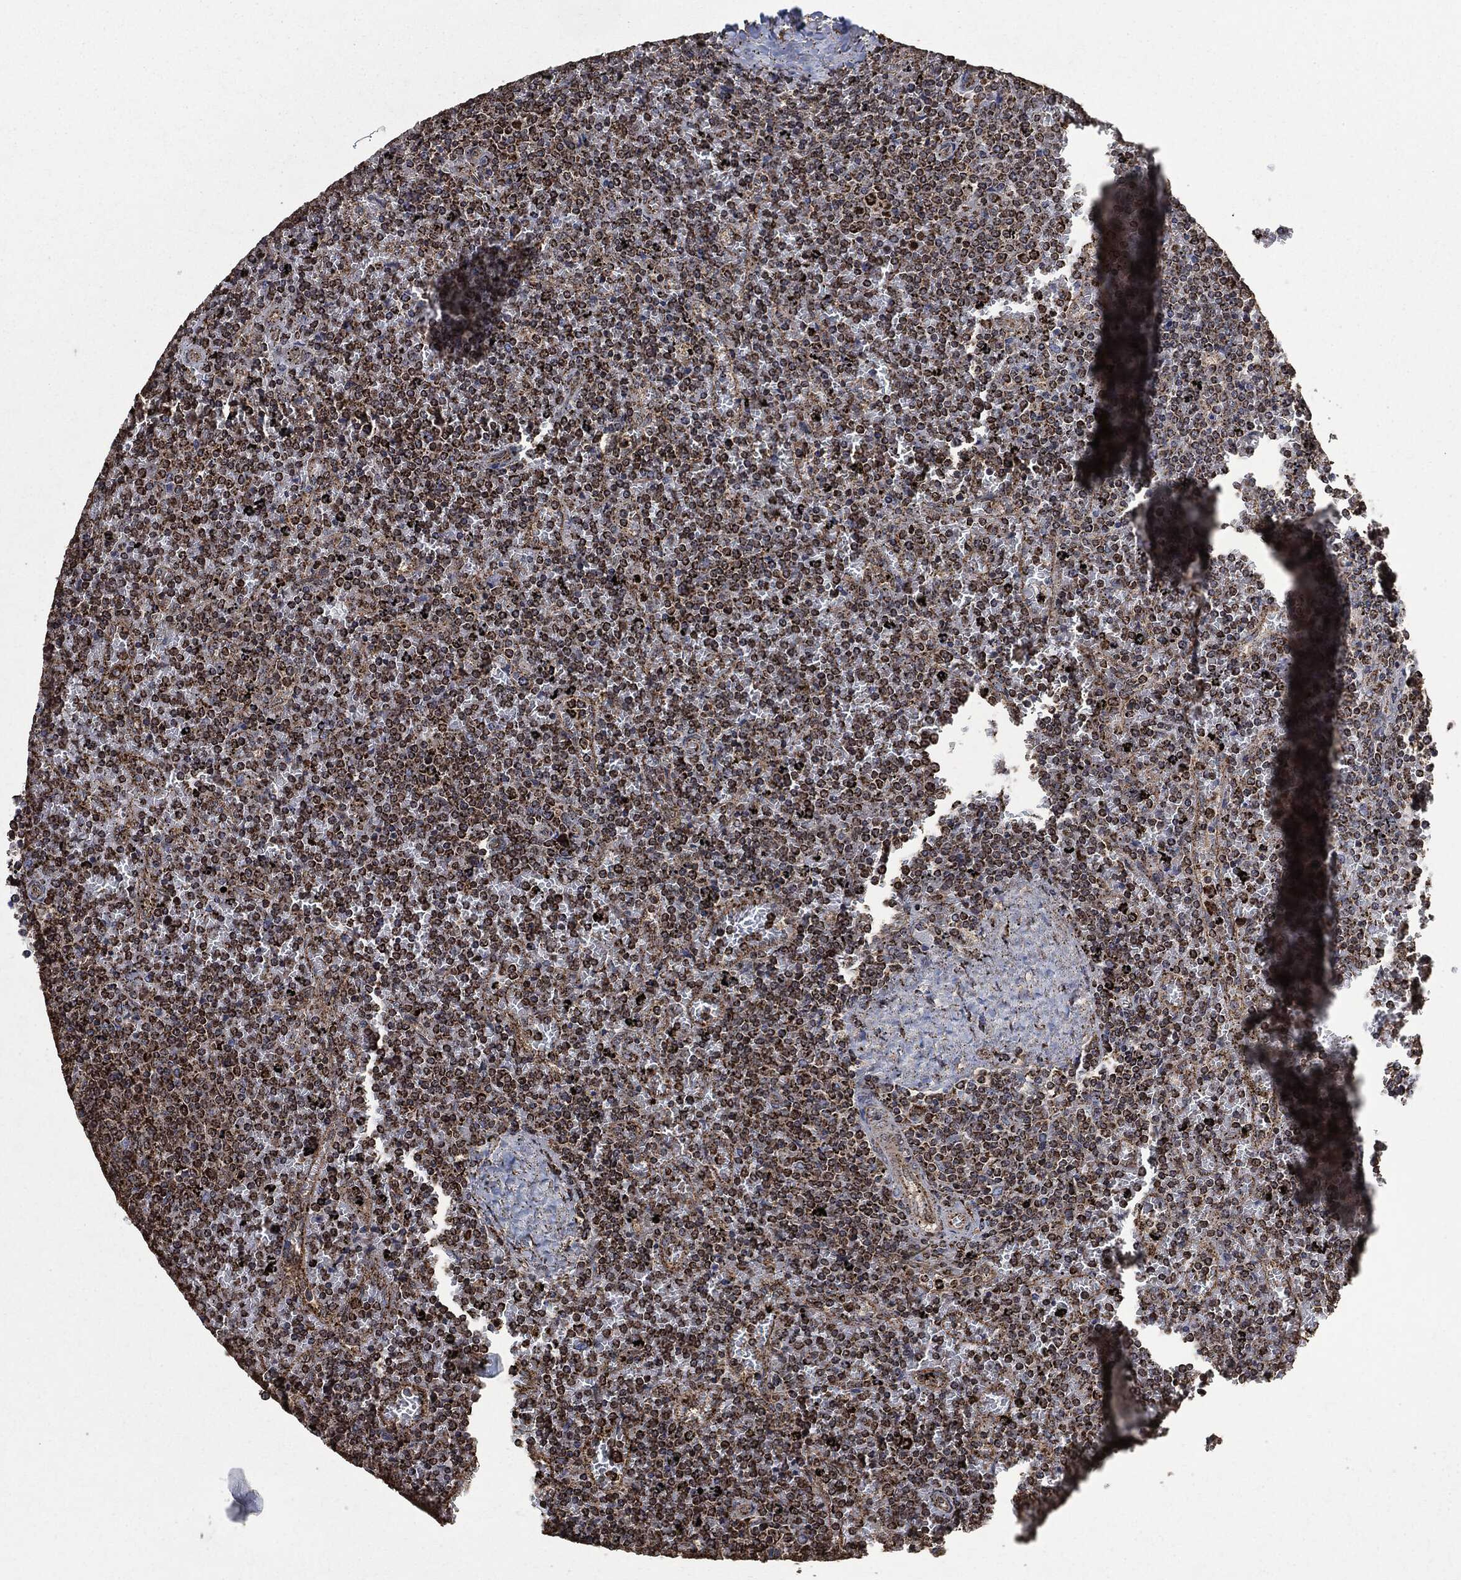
{"staining": {"intensity": "strong", "quantity": "25%-75%", "location": "cytoplasmic/membranous"}, "tissue": "lymphoma", "cell_type": "Tumor cells", "image_type": "cancer", "snomed": [{"axis": "morphology", "description": "Malignant lymphoma, non-Hodgkin's type, Low grade"}, {"axis": "topography", "description": "Spleen"}], "caption": "A brown stain labels strong cytoplasmic/membranous staining of a protein in human lymphoma tumor cells.", "gene": "LIG3", "patient": {"sex": "female", "age": 77}}